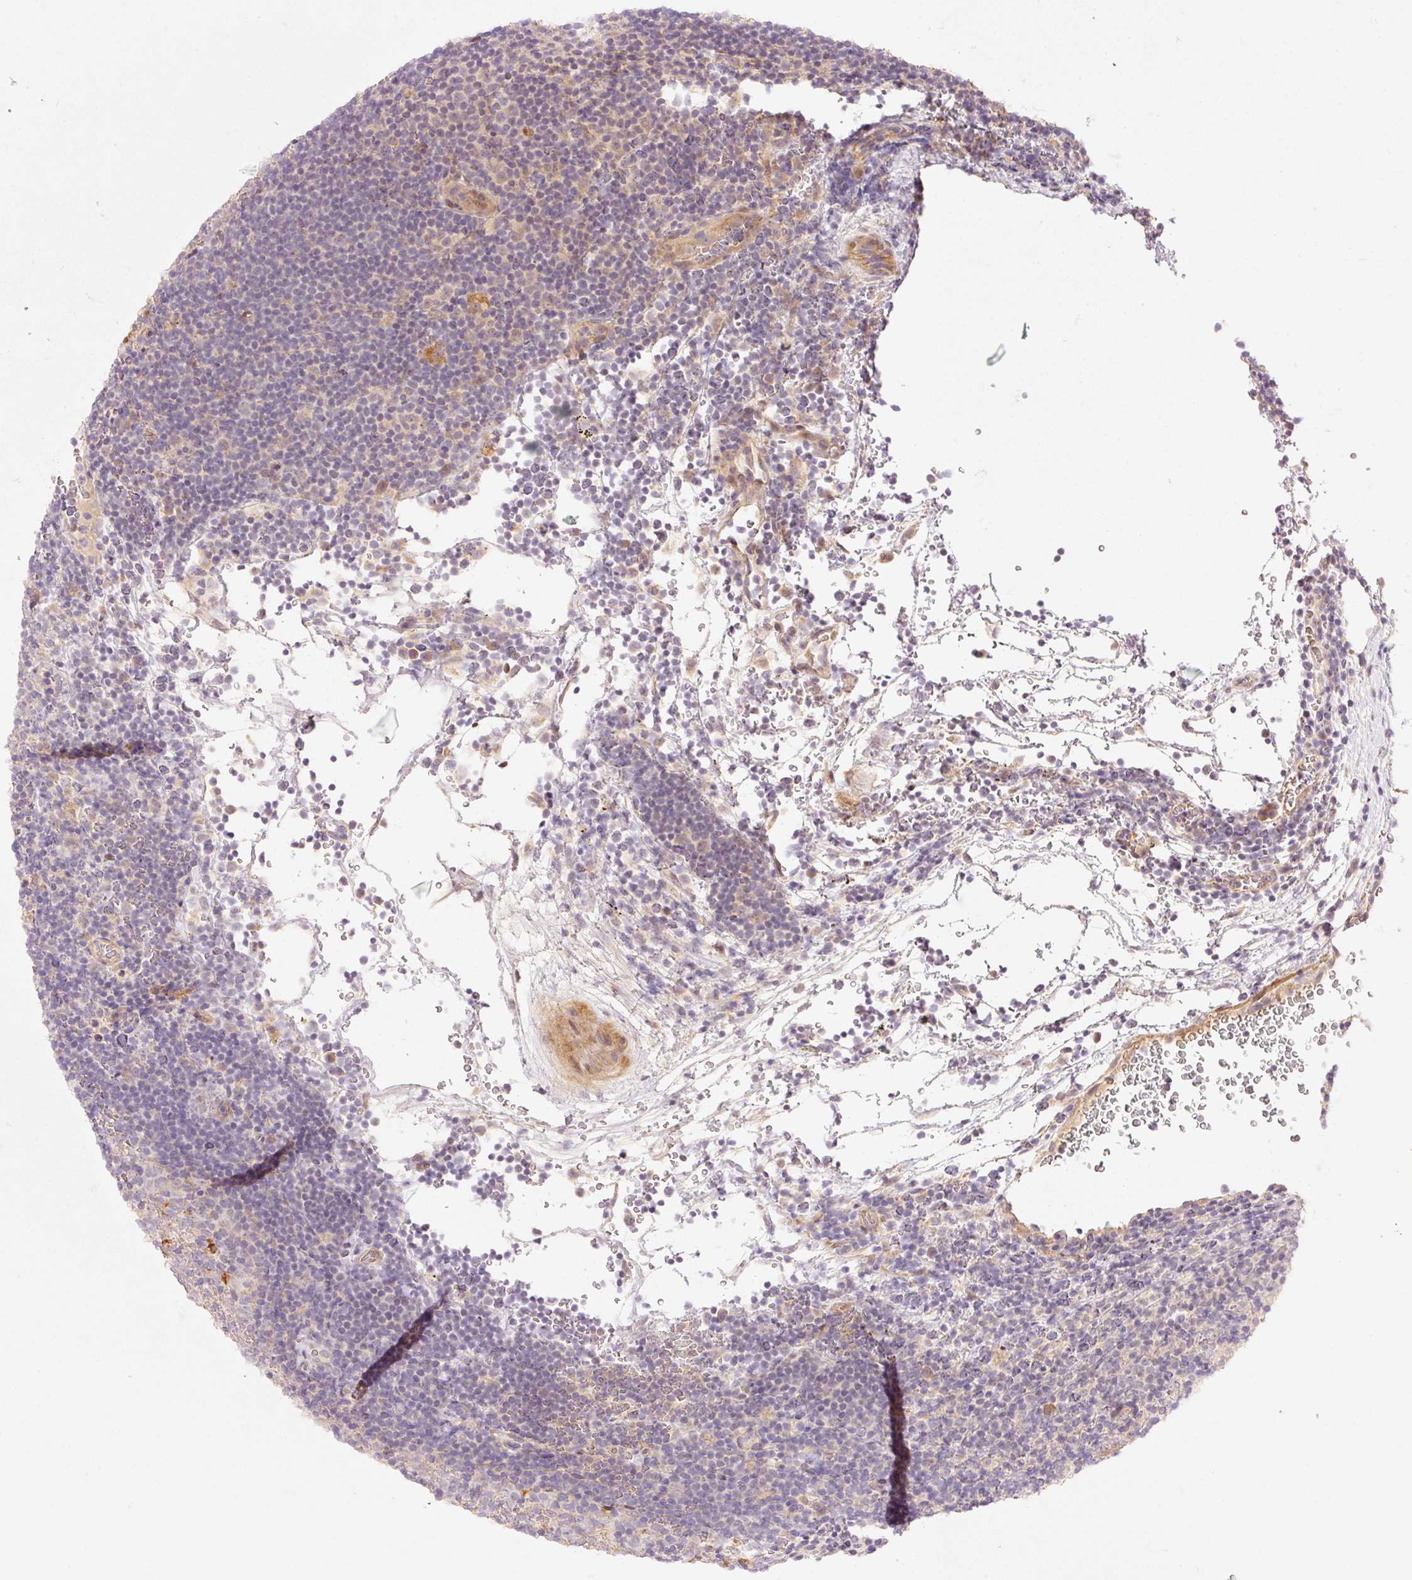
{"staining": {"intensity": "negative", "quantity": "none", "location": "none"}, "tissue": "lymphoma", "cell_type": "Tumor cells", "image_type": "cancer", "snomed": [{"axis": "morphology", "description": "Hodgkin's disease, NOS"}, {"axis": "topography", "description": "Lymph node"}], "caption": "IHC micrograph of neoplastic tissue: Hodgkin's disease stained with DAB (3,3'-diaminobenzidine) displays no significant protein expression in tumor cells.", "gene": "SLC29A3", "patient": {"sex": "female", "age": 57}}